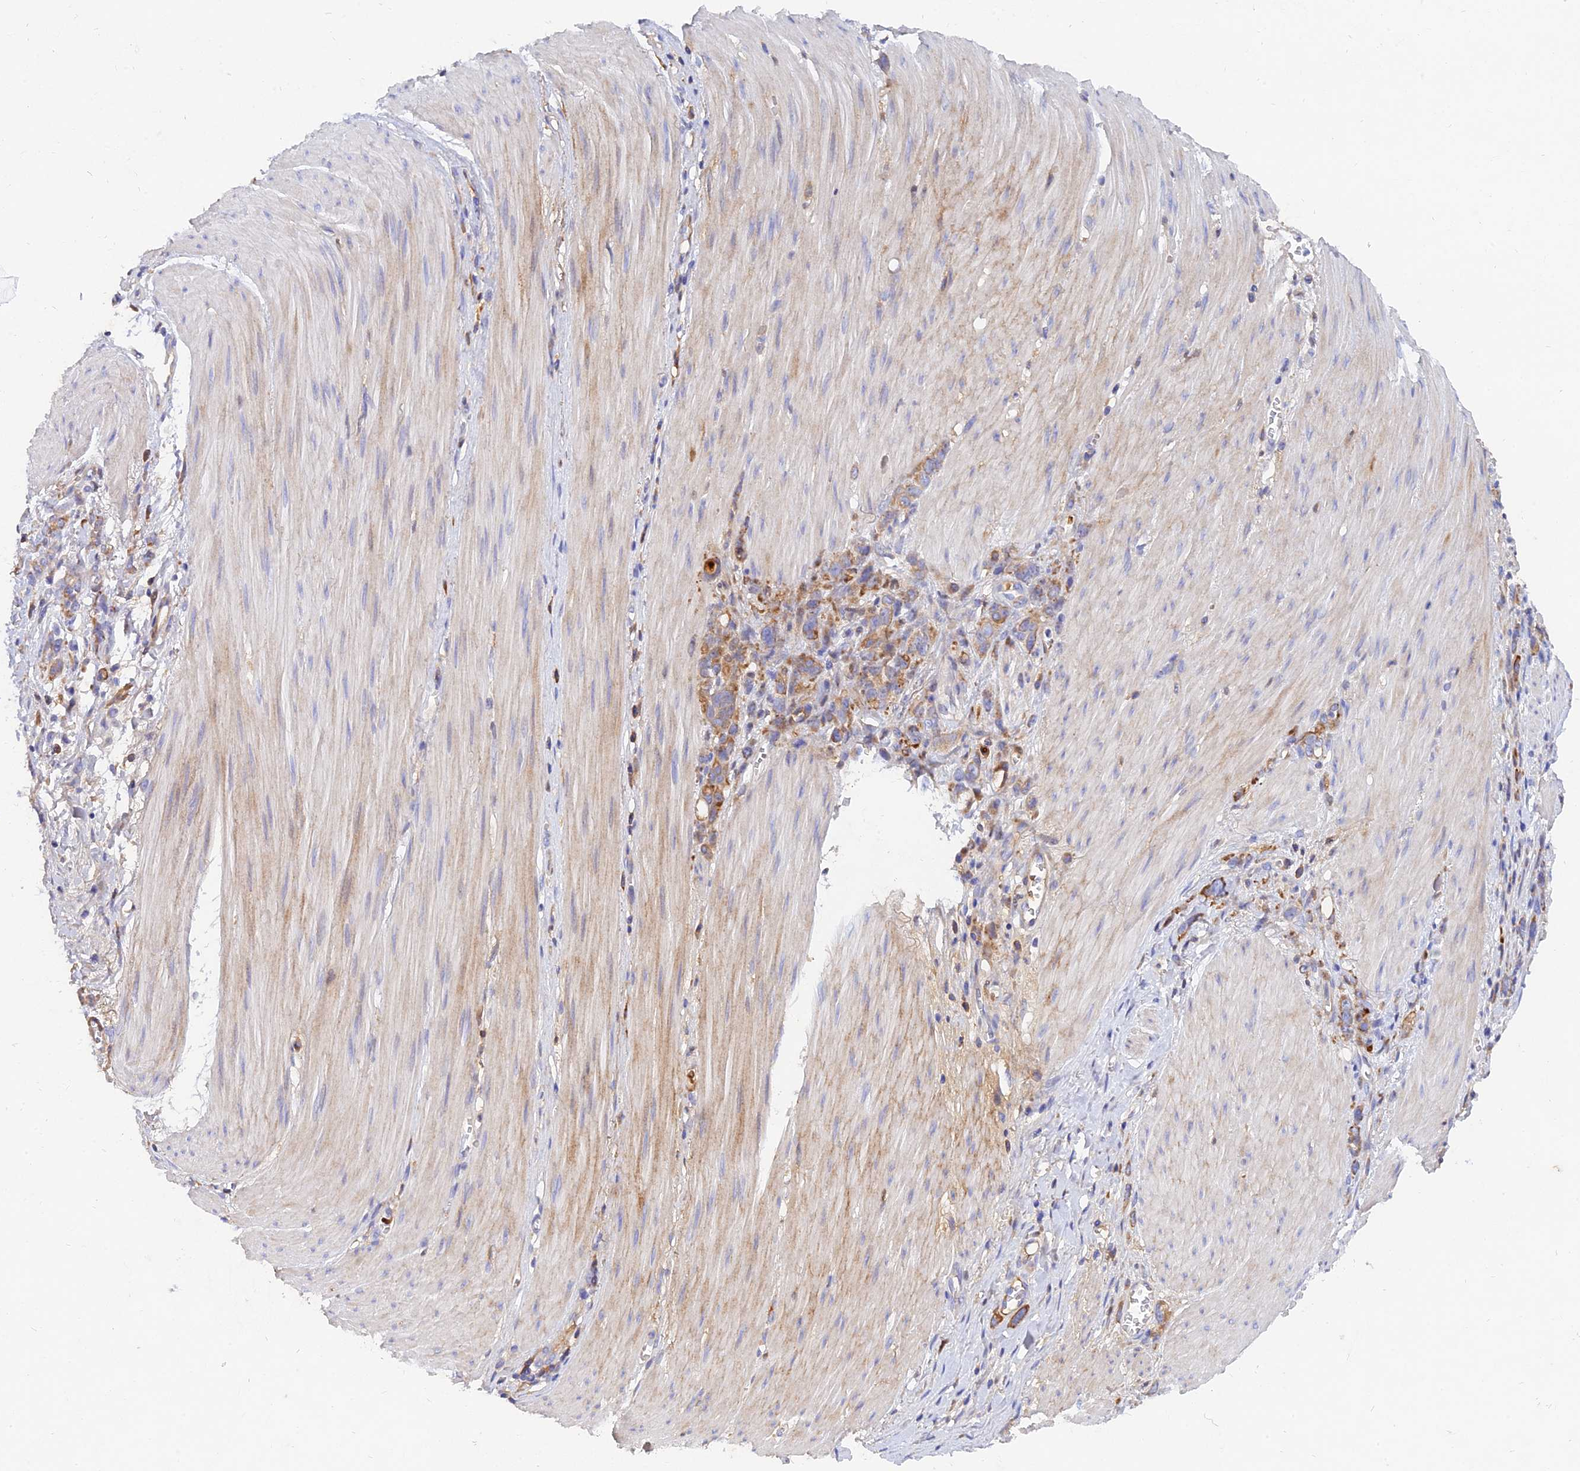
{"staining": {"intensity": "moderate", "quantity": "25%-75%", "location": "cytoplasmic/membranous"}, "tissue": "stomach cancer", "cell_type": "Tumor cells", "image_type": "cancer", "snomed": [{"axis": "morphology", "description": "Adenocarcinoma, NOS"}, {"axis": "topography", "description": "Stomach"}], "caption": "Immunohistochemistry (IHC) staining of adenocarcinoma (stomach), which shows medium levels of moderate cytoplasmic/membranous expression in approximately 25%-75% of tumor cells indicating moderate cytoplasmic/membranous protein expression. The staining was performed using DAB (brown) for protein detection and nuclei were counterstained in hematoxylin (blue).", "gene": "MROH1", "patient": {"sex": "female", "age": 76}}